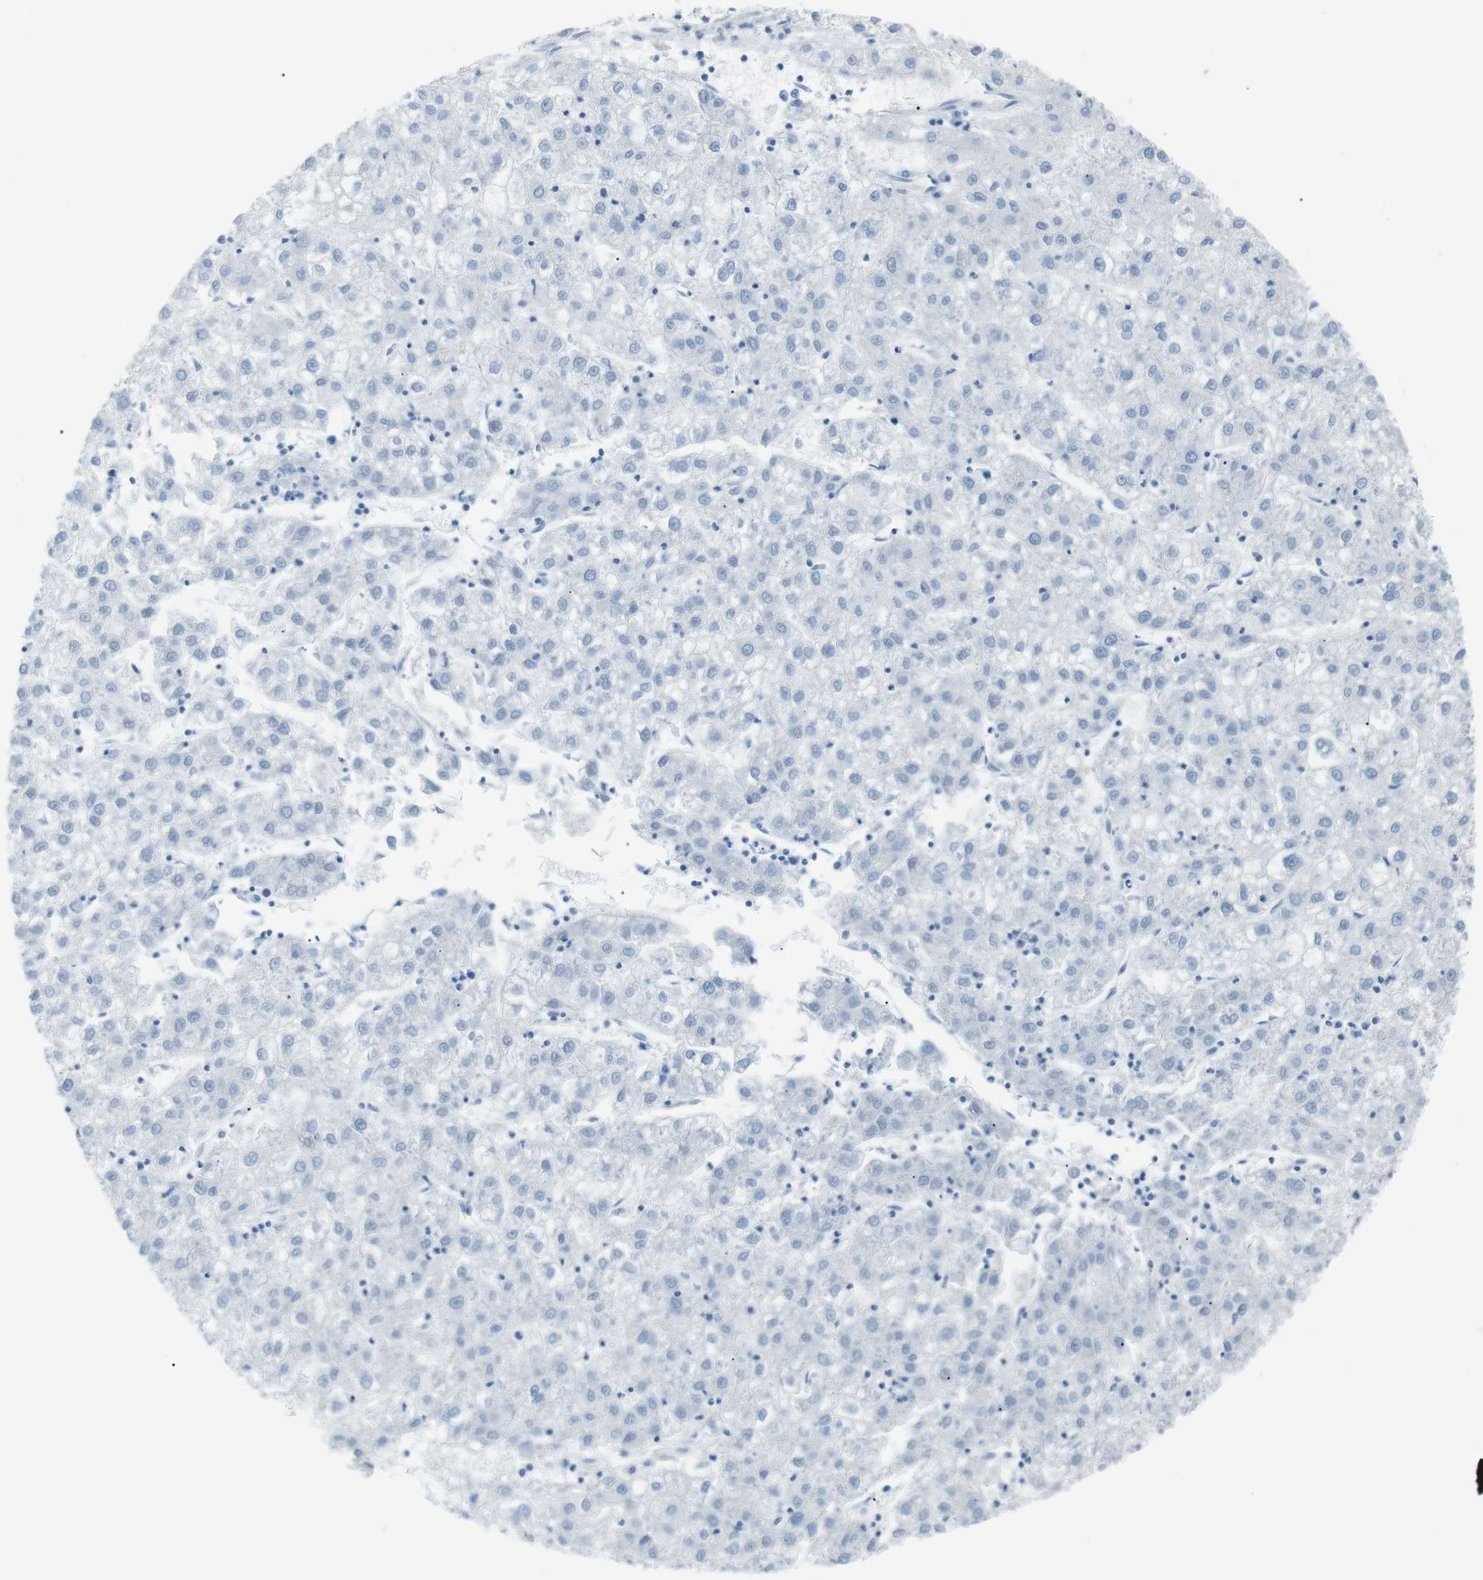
{"staining": {"intensity": "negative", "quantity": "none", "location": "none"}, "tissue": "liver cancer", "cell_type": "Tumor cells", "image_type": "cancer", "snomed": [{"axis": "morphology", "description": "Carcinoma, Hepatocellular, NOS"}, {"axis": "topography", "description": "Liver"}], "caption": "A high-resolution image shows IHC staining of hepatocellular carcinoma (liver), which exhibits no significant expression in tumor cells.", "gene": "AZGP1", "patient": {"sex": "male", "age": 72}}